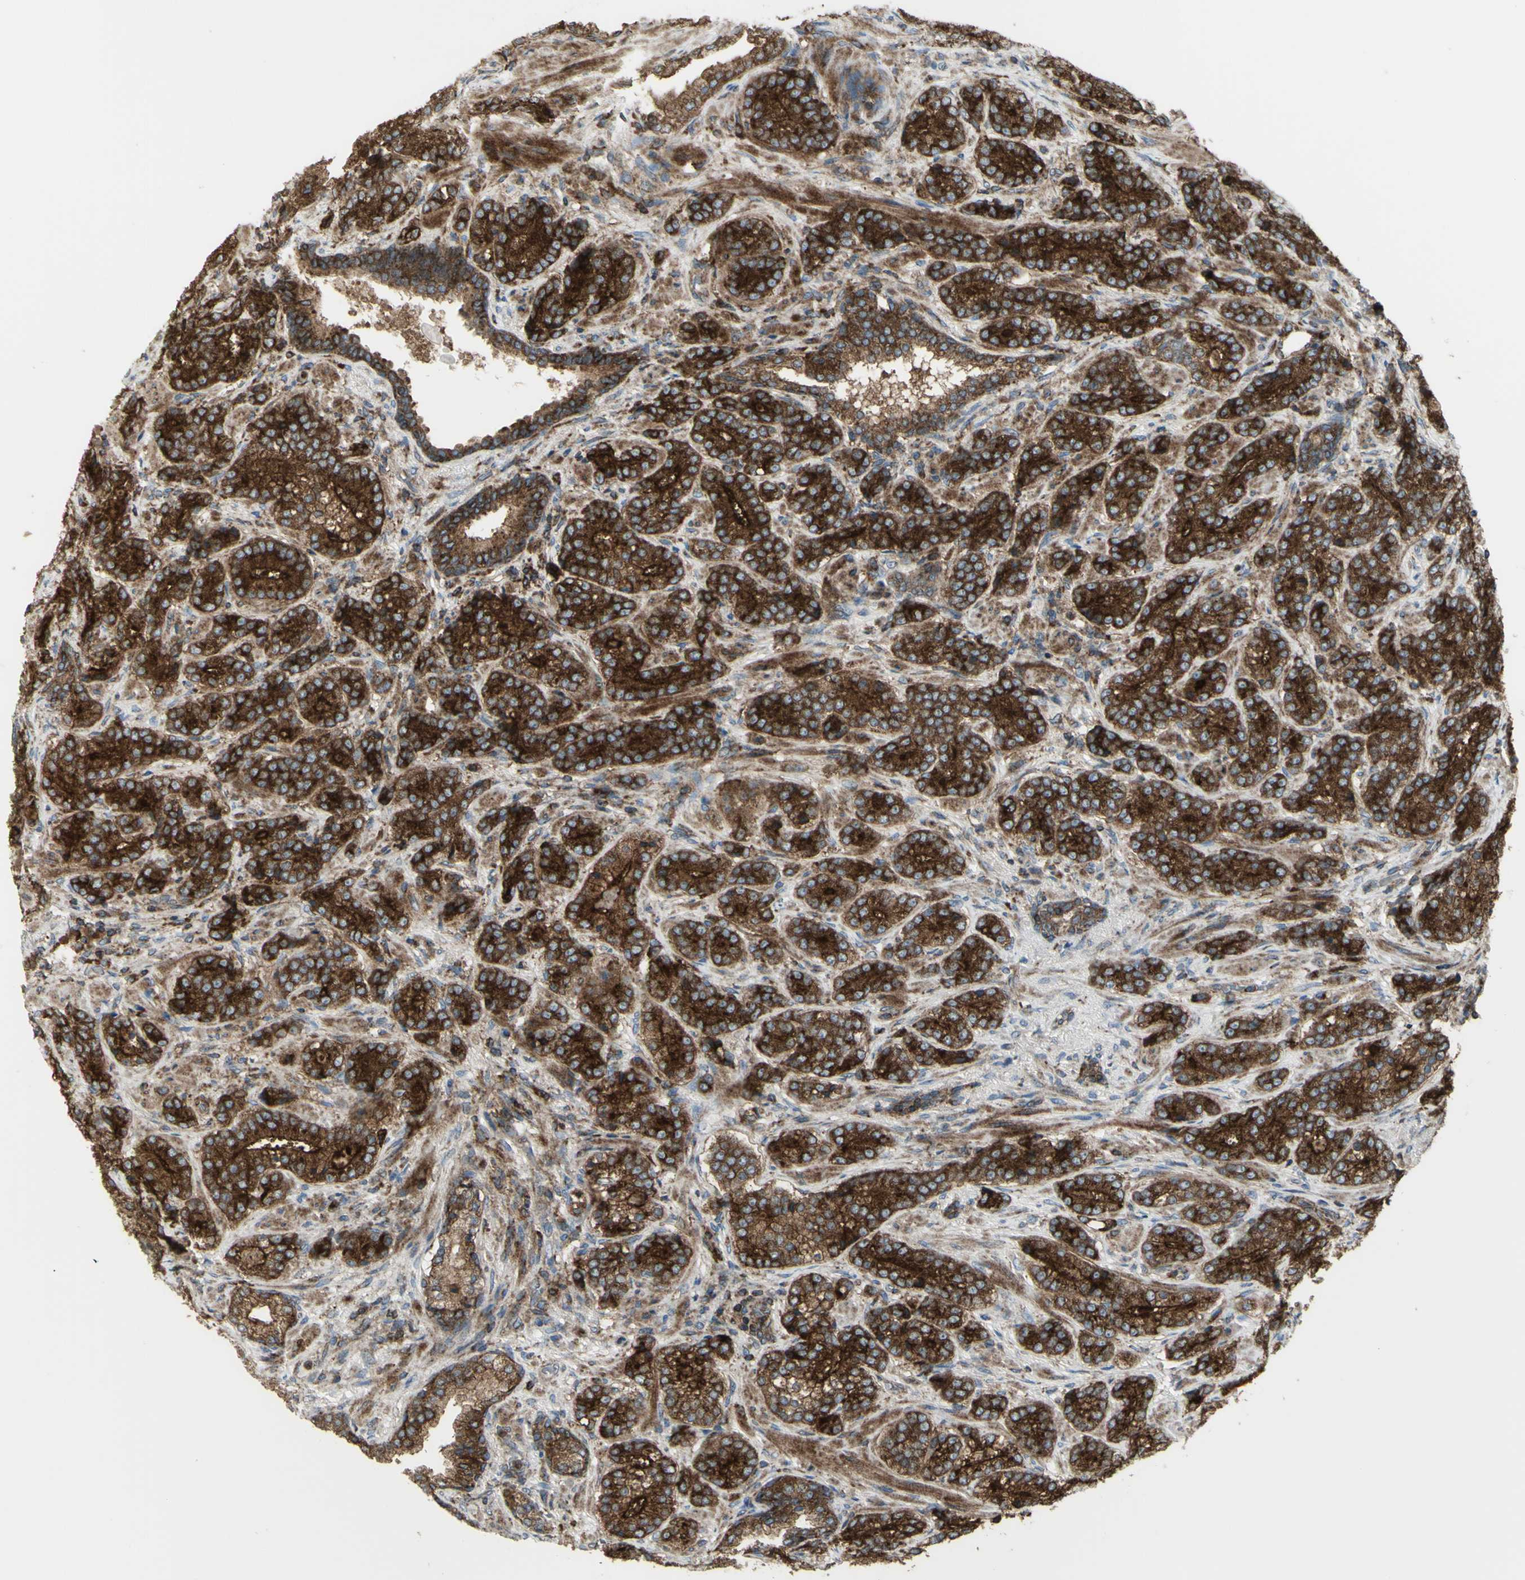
{"staining": {"intensity": "strong", "quantity": ">75%", "location": "cytoplasmic/membranous"}, "tissue": "prostate cancer", "cell_type": "Tumor cells", "image_type": "cancer", "snomed": [{"axis": "morphology", "description": "Adenocarcinoma, High grade"}, {"axis": "topography", "description": "Prostate"}], "caption": "DAB immunohistochemical staining of human prostate cancer exhibits strong cytoplasmic/membranous protein expression in about >75% of tumor cells.", "gene": "NAPA", "patient": {"sex": "male", "age": 61}}